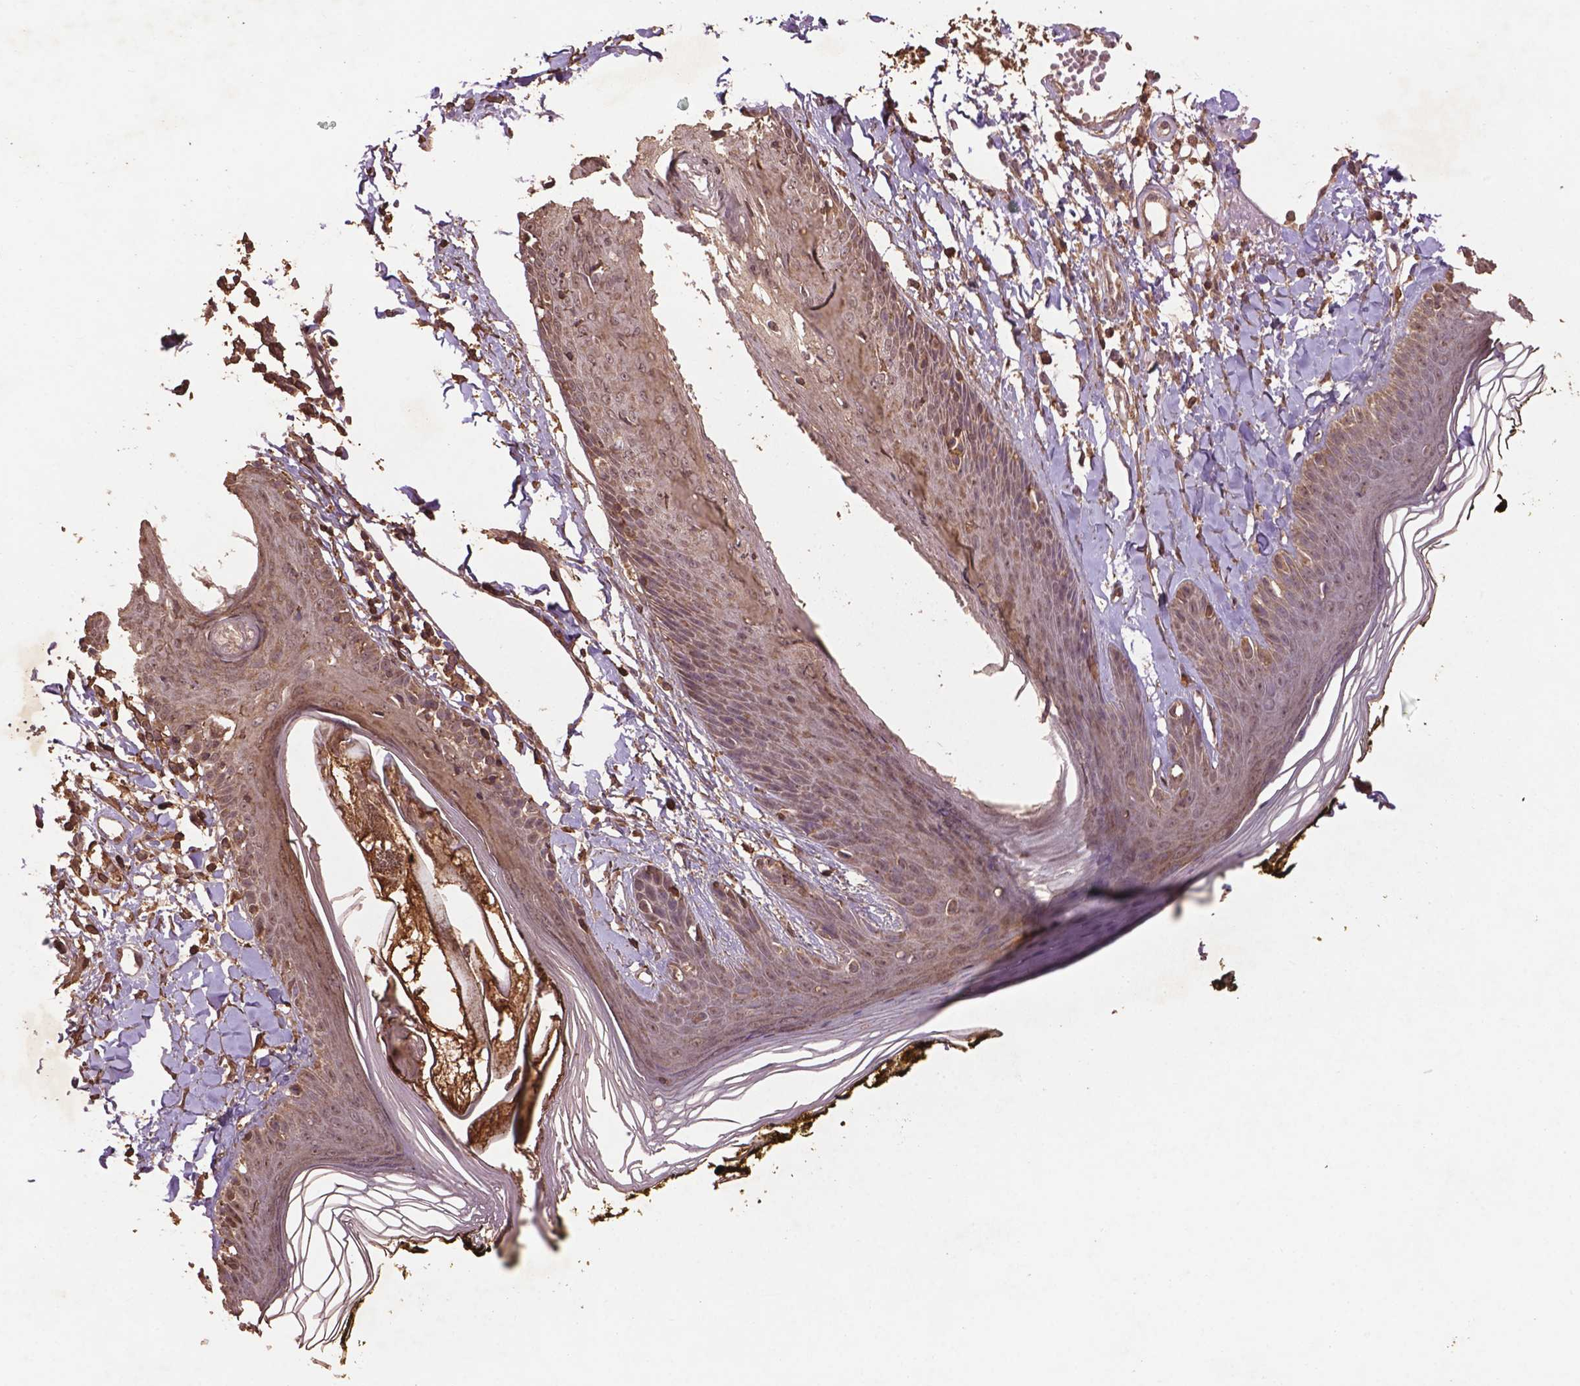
{"staining": {"intensity": "weak", "quantity": ">75%", "location": "cytoplasmic/membranous,nuclear"}, "tissue": "skin", "cell_type": "Fibroblasts", "image_type": "normal", "snomed": [{"axis": "morphology", "description": "Normal tissue, NOS"}, {"axis": "topography", "description": "Skin"}], "caption": "IHC photomicrograph of unremarkable human skin stained for a protein (brown), which demonstrates low levels of weak cytoplasmic/membranous,nuclear staining in about >75% of fibroblasts.", "gene": "BABAM1", "patient": {"sex": "male", "age": 76}}